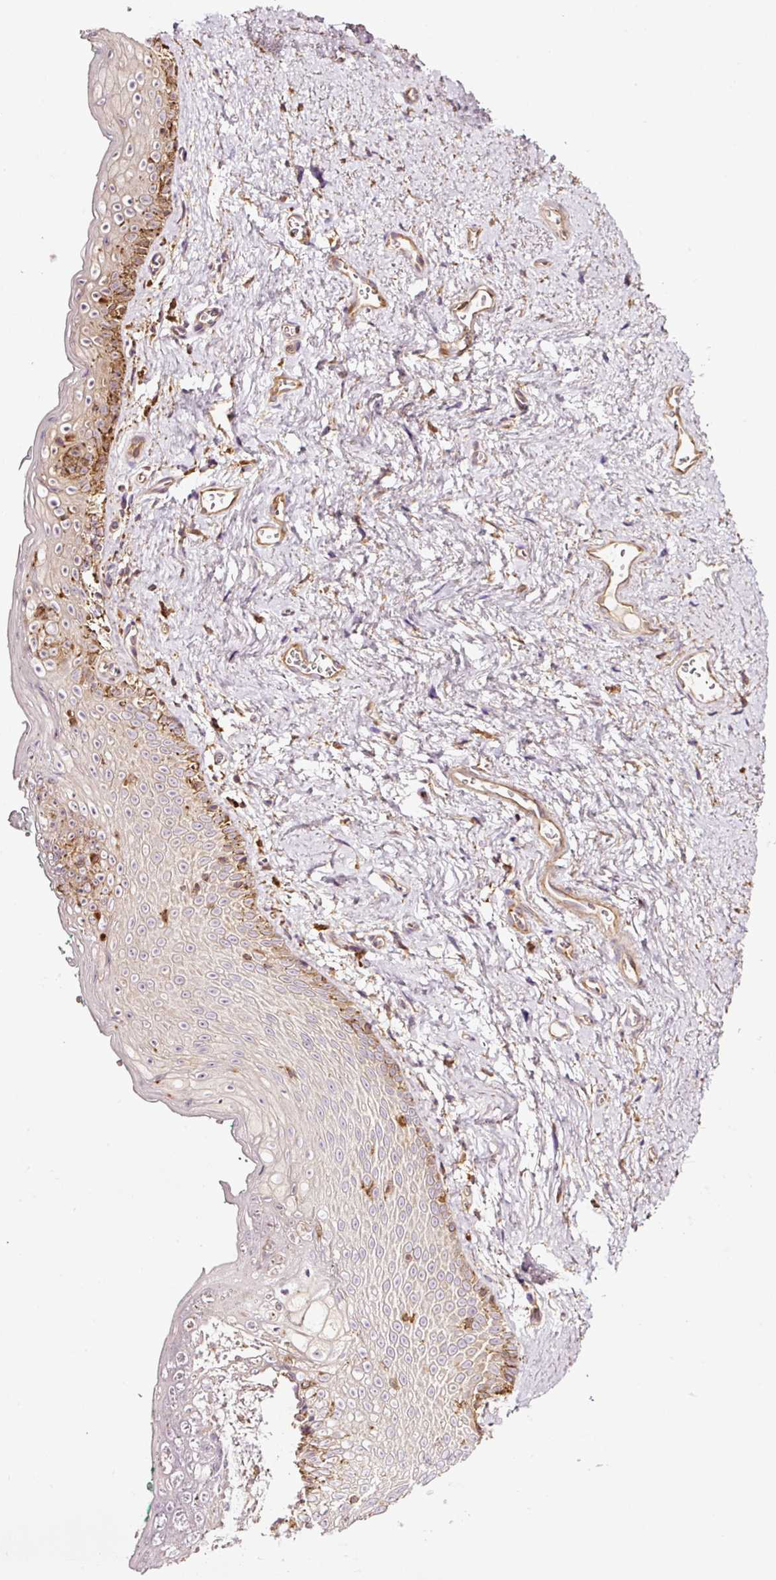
{"staining": {"intensity": "weak", "quantity": "<25%", "location": "cytoplasmic/membranous"}, "tissue": "vagina", "cell_type": "Squamous epithelial cells", "image_type": "normal", "snomed": [{"axis": "morphology", "description": "Normal tissue, NOS"}, {"axis": "topography", "description": "Vulva"}, {"axis": "topography", "description": "Vagina"}, {"axis": "topography", "description": "Peripheral nerve tissue"}], "caption": "Photomicrograph shows no protein positivity in squamous epithelial cells of unremarkable vagina. (Brightfield microscopy of DAB (3,3'-diaminobenzidine) immunohistochemistry (IHC) at high magnification).", "gene": "METAP1", "patient": {"sex": "female", "age": 66}}